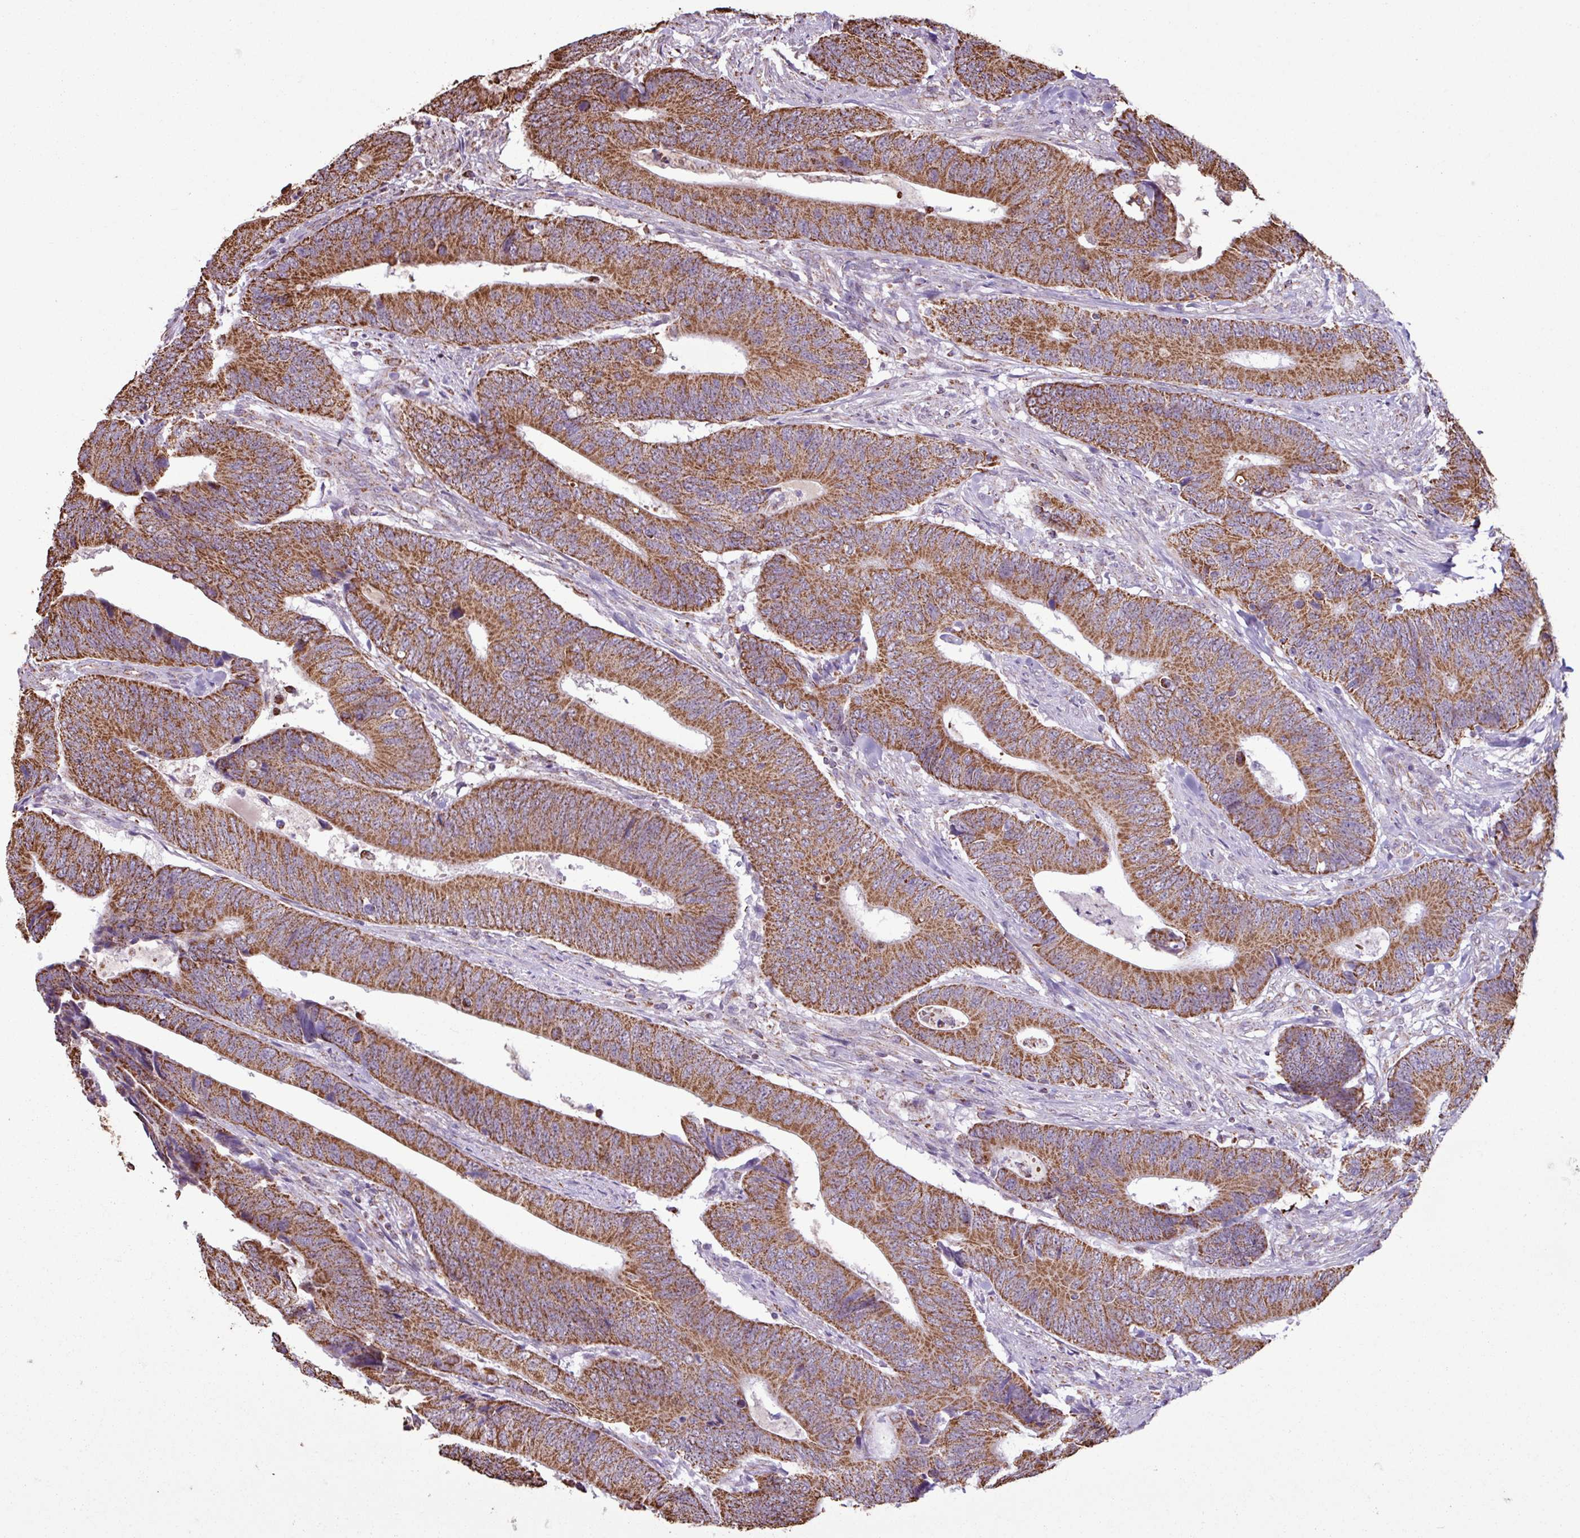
{"staining": {"intensity": "strong", "quantity": ">75%", "location": "cytoplasmic/membranous"}, "tissue": "colorectal cancer", "cell_type": "Tumor cells", "image_type": "cancer", "snomed": [{"axis": "morphology", "description": "Adenocarcinoma, NOS"}, {"axis": "topography", "description": "Colon"}], "caption": "There is high levels of strong cytoplasmic/membranous staining in tumor cells of colorectal cancer, as demonstrated by immunohistochemical staining (brown color).", "gene": "ALG8", "patient": {"sex": "male", "age": 87}}